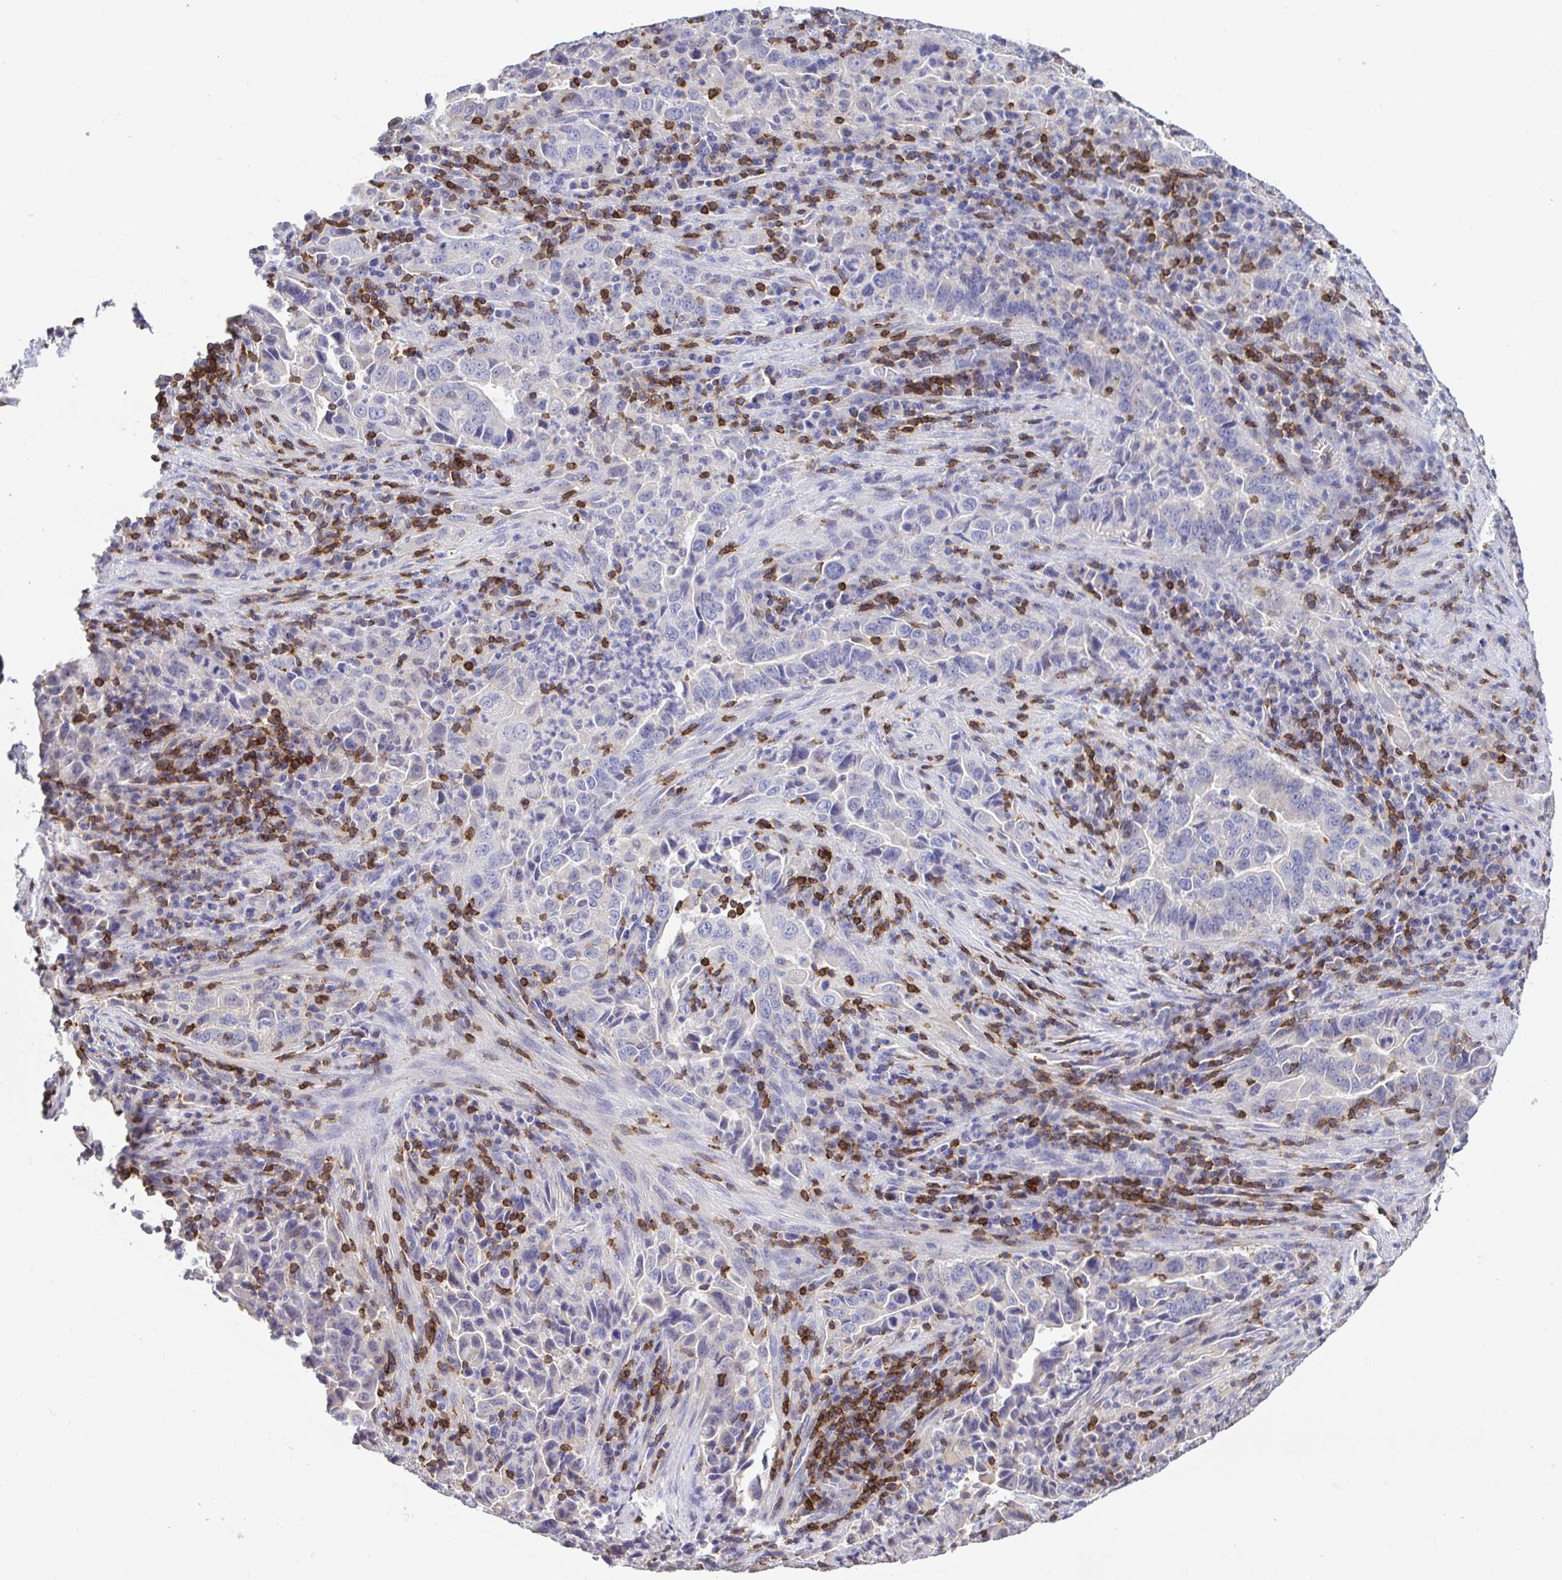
{"staining": {"intensity": "negative", "quantity": "none", "location": "none"}, "tissue": "lung cancer", "cell_type": "Tumor cells", "image_type": "cancer", "snomed": [{"axis": "morphology", "description": "Adenocarcinoma, NOS"}, {"axis": "topography", "description": "Lung"}], "caption": "This is an immunohistochemistry (IHC) micrograph of adenocarcinoma (lung). There is no staining in tumor cells.", "gene": "SKAP1", "patient": {"sex": "male", "age": 67}}